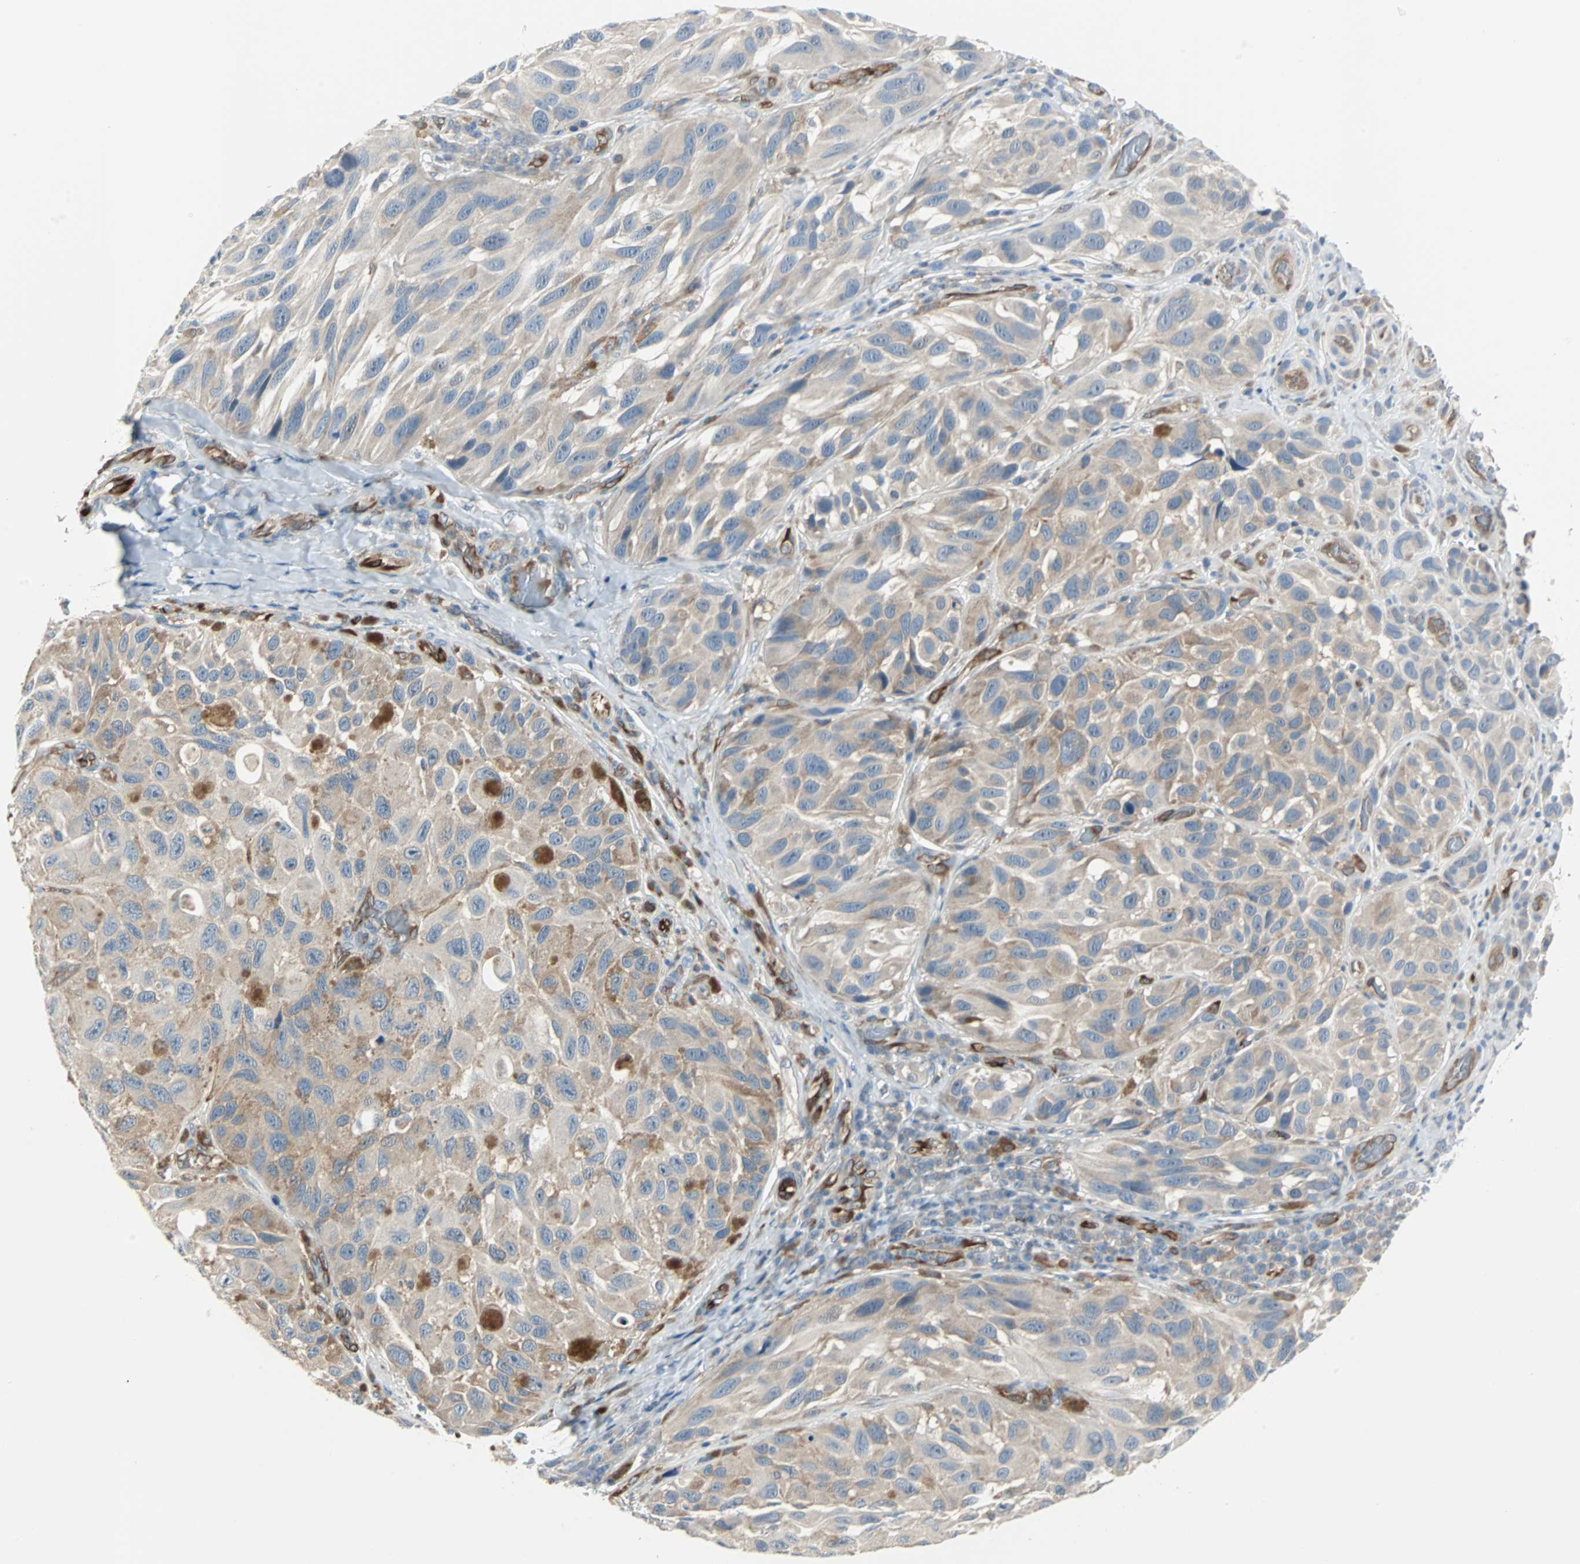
{"staining": {"intensity": "moderate", "quantity": ">75%", "location": "cytoplasmic/membranous"}, "tissue": "melanoma", "cell_type": "Tumor cells", "image_type": "cancer", "snomed": [{"axis": "morphology", "description": "Malignant melanoma, NOS"}, {"axis": "topography", "description": "Skin"}], "caption": "Brown immunohistochemical staining in malignant melanoma displays moderate cytoplasmic/membranous positivity in about >75% of tumor cells.", "gene": "SWAP70", "patient": {"sex": "female", "age": 73}}